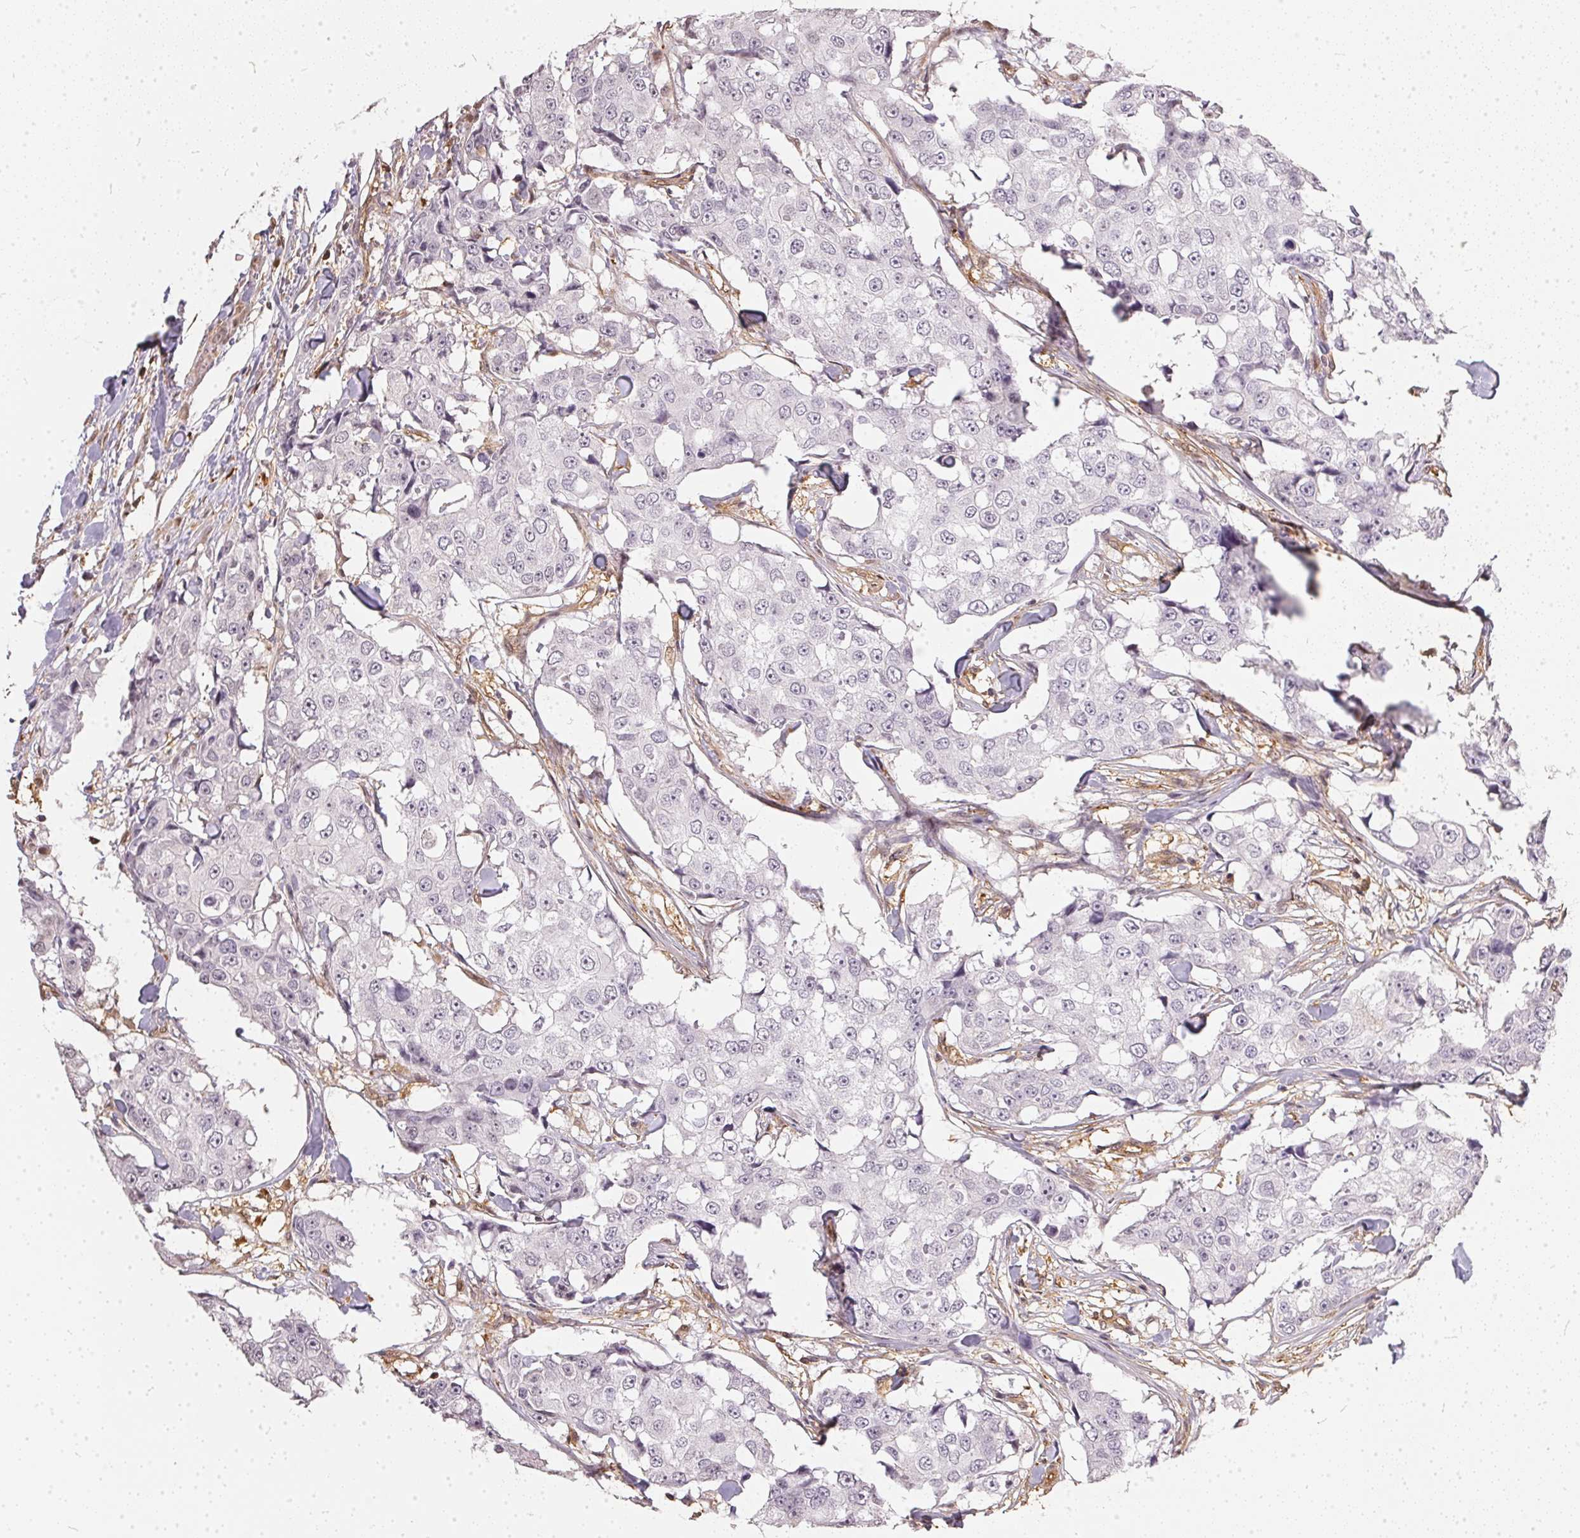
{"staining": {"intensity": "weak", "quantity": "25%-75%", "location": "cytoplasmic/membranous"}, "tissue": "breast cancer", "cell_type": "Tumor cells", "image_type": "cancer", "snomed": [{"axis": "morphology", "description": "Duct carcinoma"}, {"axis": "topography", "description": "Breast"}], "caption": "This histopathology image reveals breast invasive ductal carcinoma stained with IHC to label a protein in brown. The cytoplasmic/membranous of tumor cells show weak positivity for the protein. Nuclei are counter-stained blue.", "gene": "BLMH", "patient": {"sex": "female", "age": 27}}